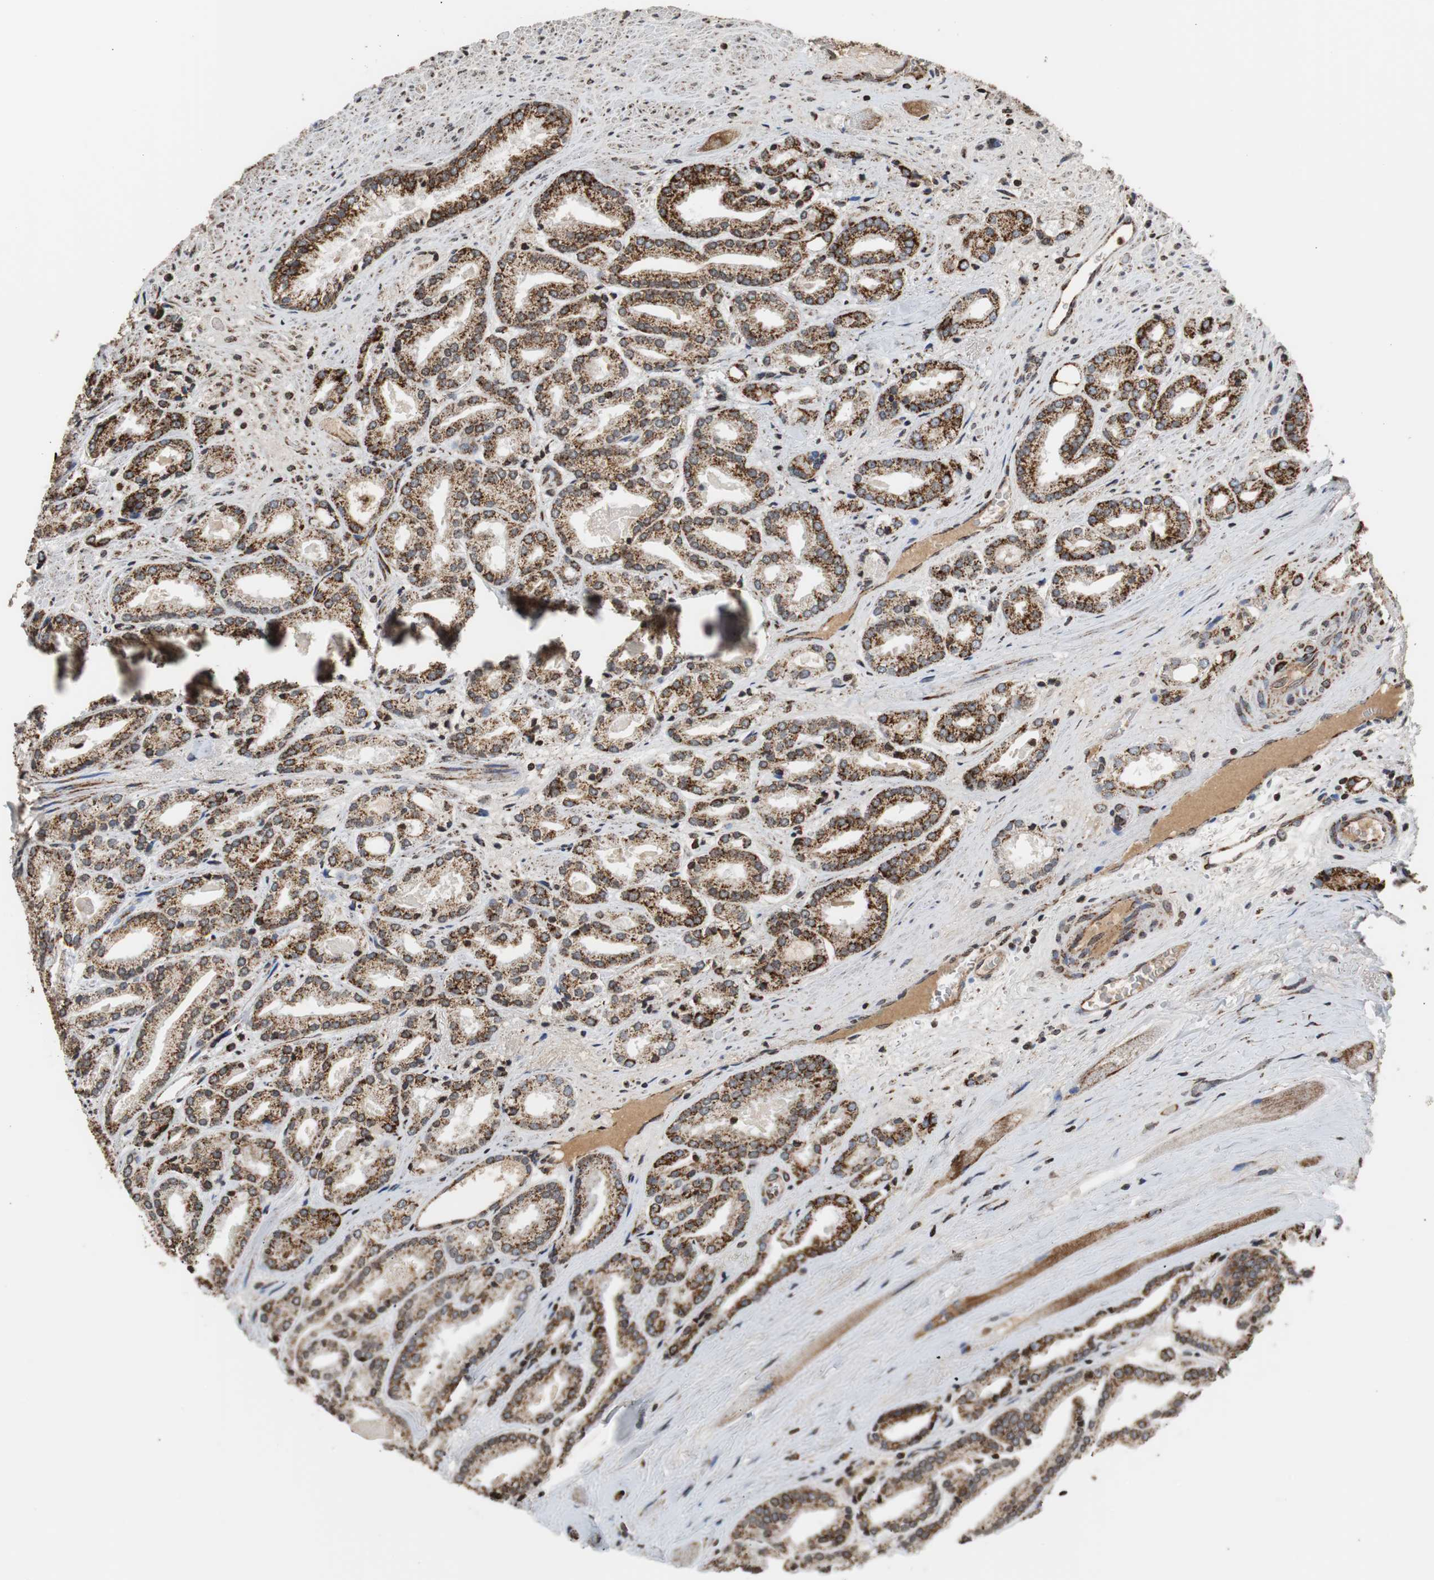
{"staining": {"intensity": "strong", "quantity": ">75%", "location": "cytoplasmic/membranous"}, "tissue": "prostate cancer", "cell_type": "Tumor cells", "image_type": "cancer", "snomed": [{"axis": "morphology", "description": "Adenocarcinoma, Low grade"}, {"axis": "topography", "description": "Prostate"}], "caption": "Adenocarcinoma (low-grade) (prostate) stained for a protein (brown) exhibits strong cytoplasmic/membranous positive positivity in approximately >75% of tumor cells.", "gene": "HSPA9", "patient": {"sex": "male", "age": 59}}